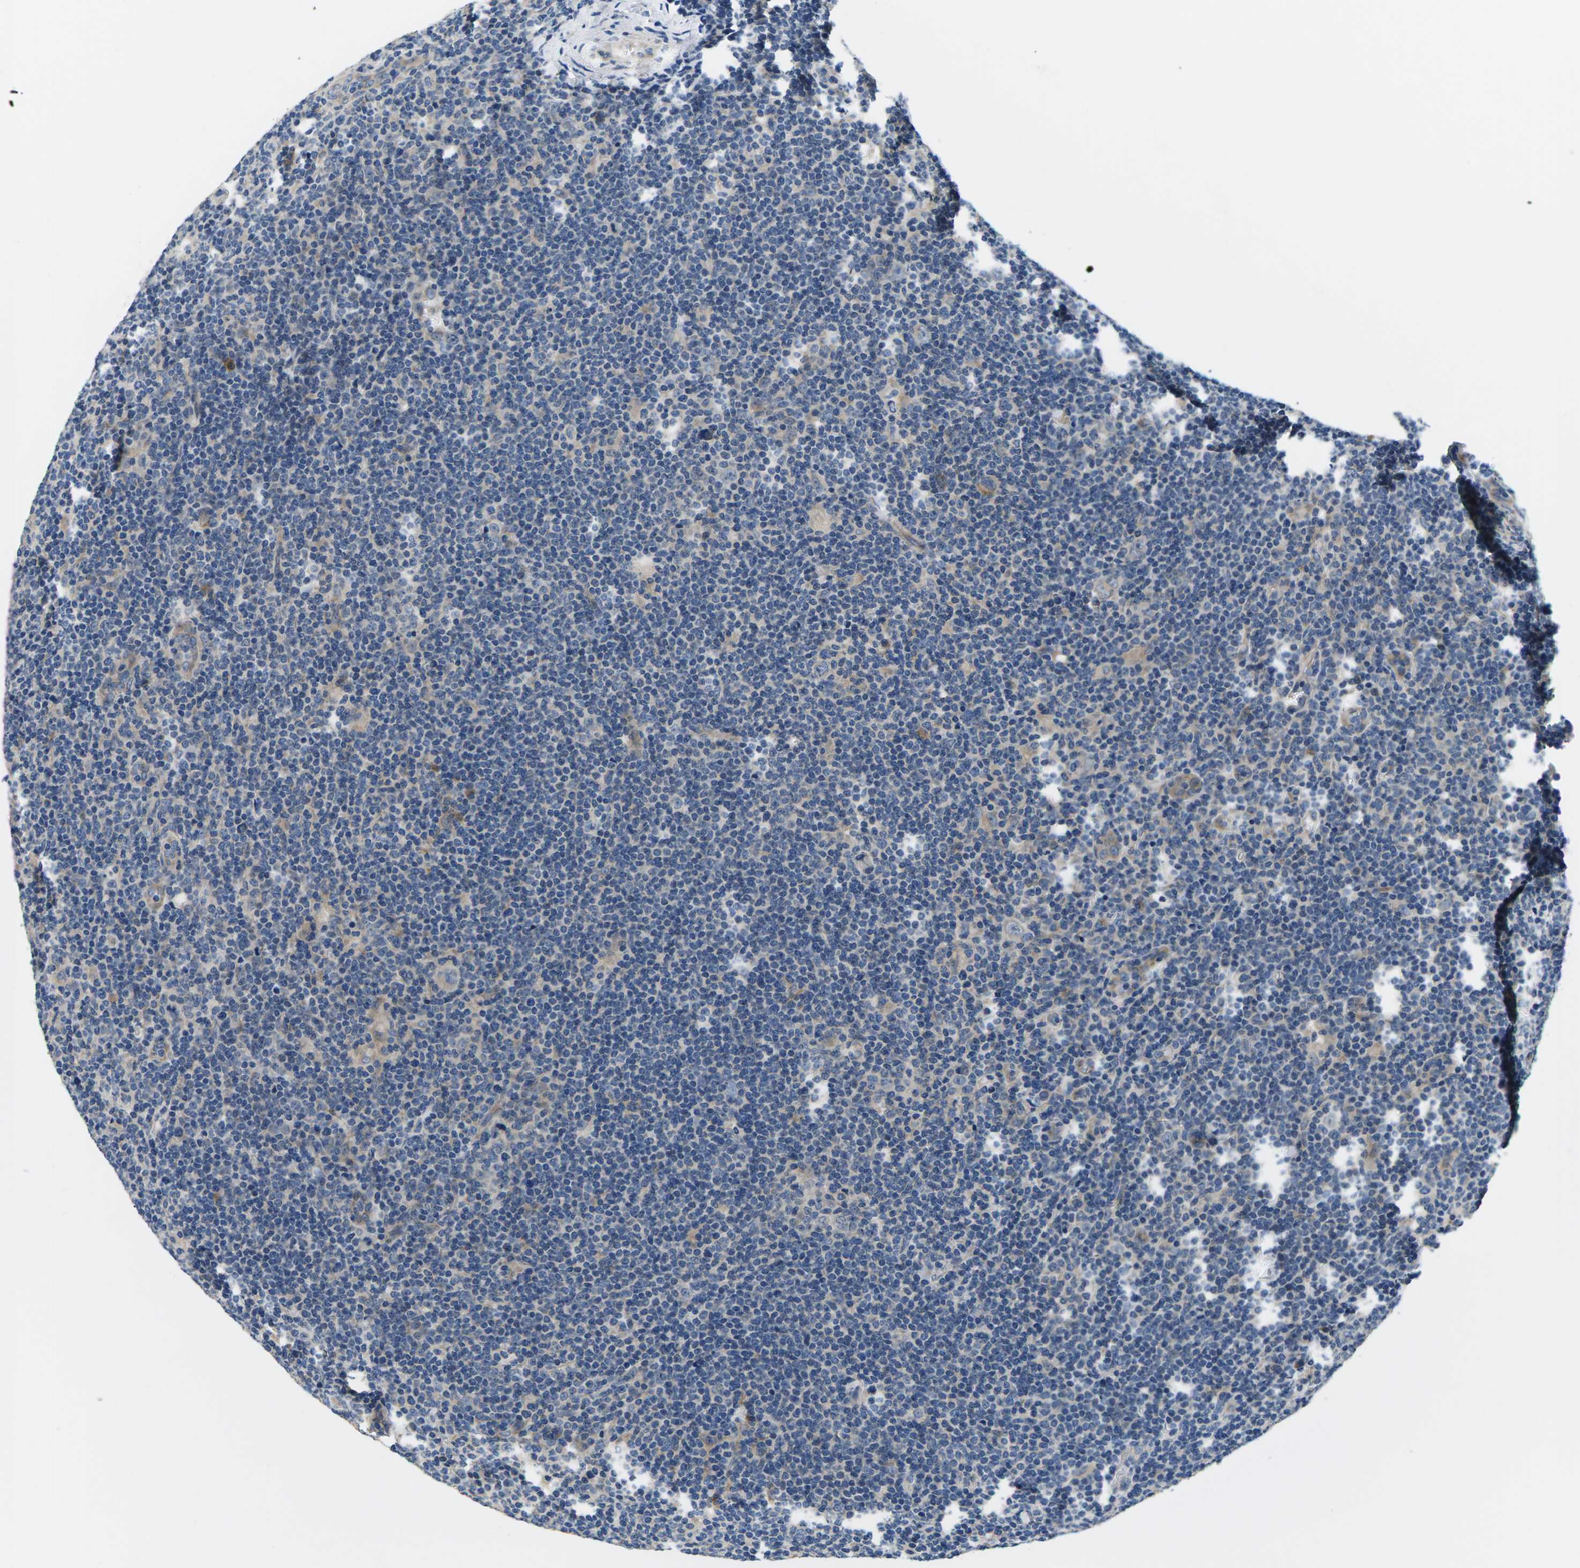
{"staining": {"intensity": "negative", "quantity": "none", "location": "none"}, "tissue": "lymphoma", "cell_type": "Tumor cells", "image_type": "cancer", "snomed": [{"axis": "morphology", "description": "Hodgkin's disease, NOS"}, {"axis": "topography", "description": "Lymph node"}], "caption": "Protein analysis of lymphoma displays no significant expression in tumor cells.", "gene": "ERGIC3", "patient": {"sex": "female", "age": 57}}